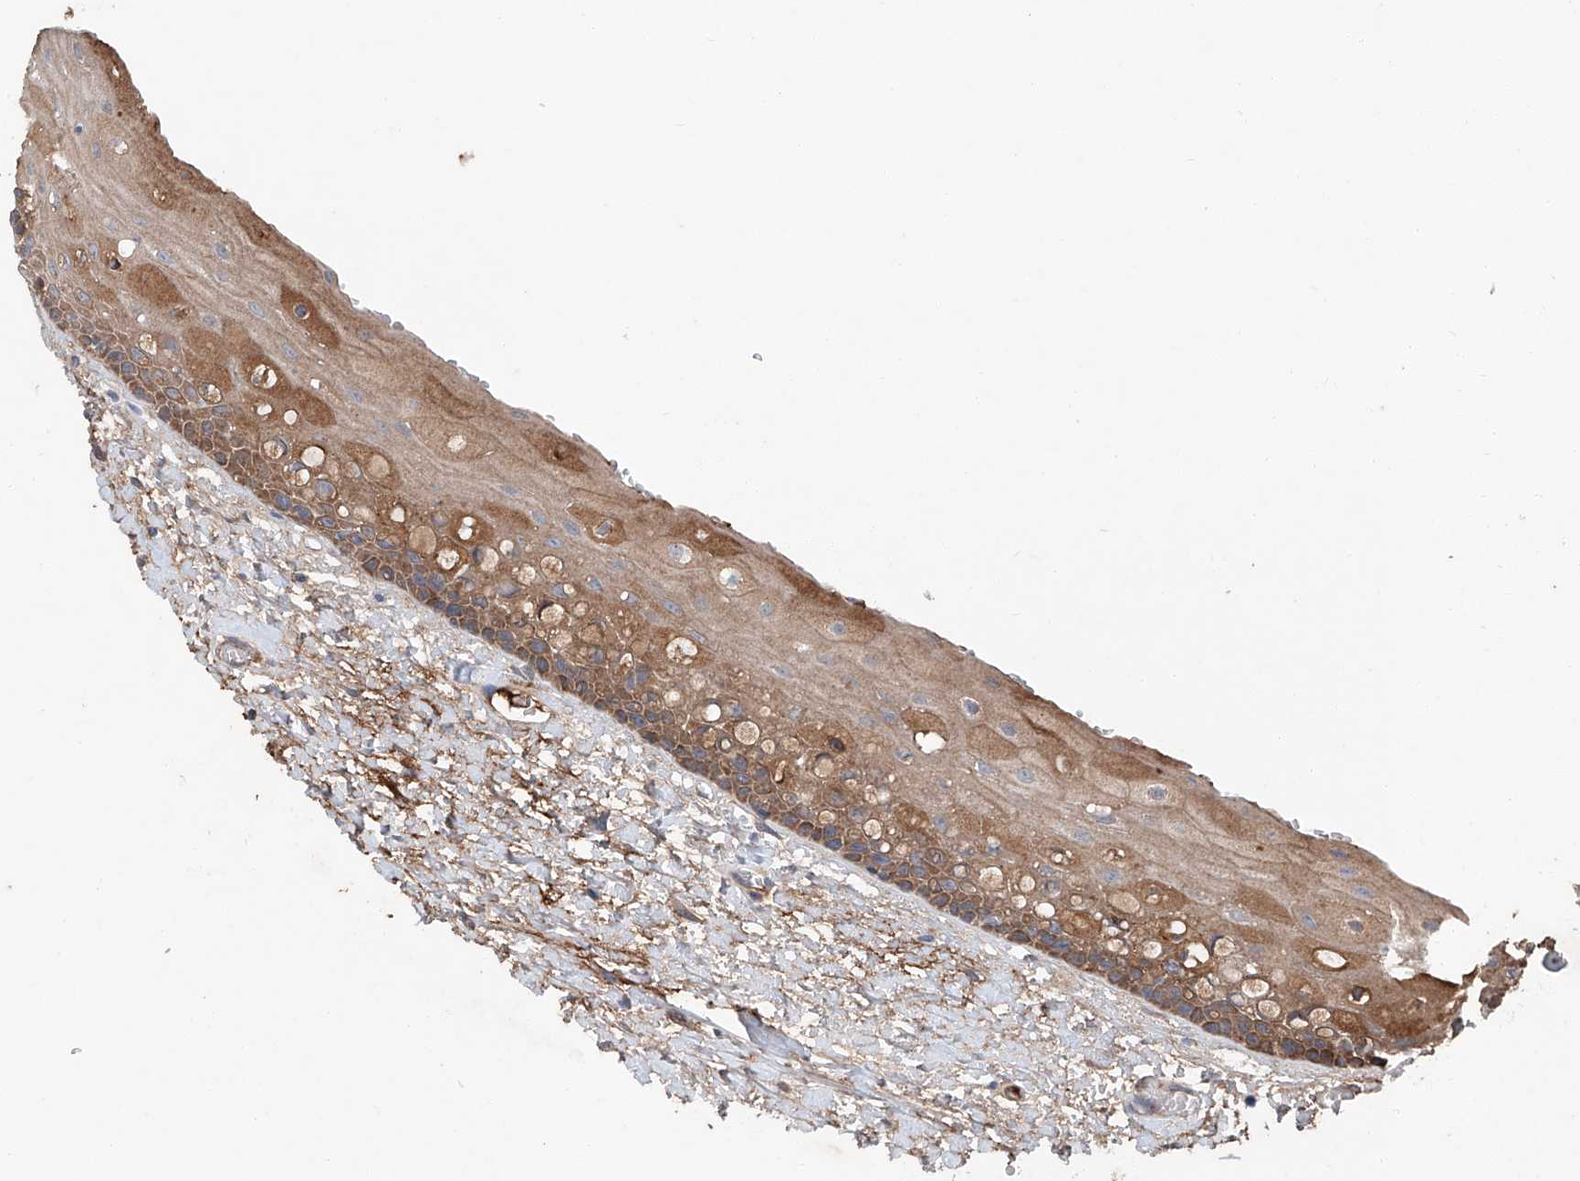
{"staining": {"intensity": "moderate", "quantity": ">75%", "location": "cytoplasmic/membranous"}, "tissue": "oral mucosa", "cell_type": "Squamous epithelial cells", "image_type": "normal", "snomed": [{"axis": "morphology", "description": "Normal tissue, NOS"}, {"axis": "topography", "description": "Oral tissue"}], "caption": "Immunohistochemistry (IHC) histopathology image of unremarkable oral mucosa: oral mucosa stained using immunohistochemistry (IHC) reveals medium levels of moderate protein expression localized specifically in the cytoplasmic/membranous of squamous epithelial cells, appearing as a cytoplasmic/membranous brown color.", "gene": "SIX4", "patient": {"sex": "female", "age": 76}}